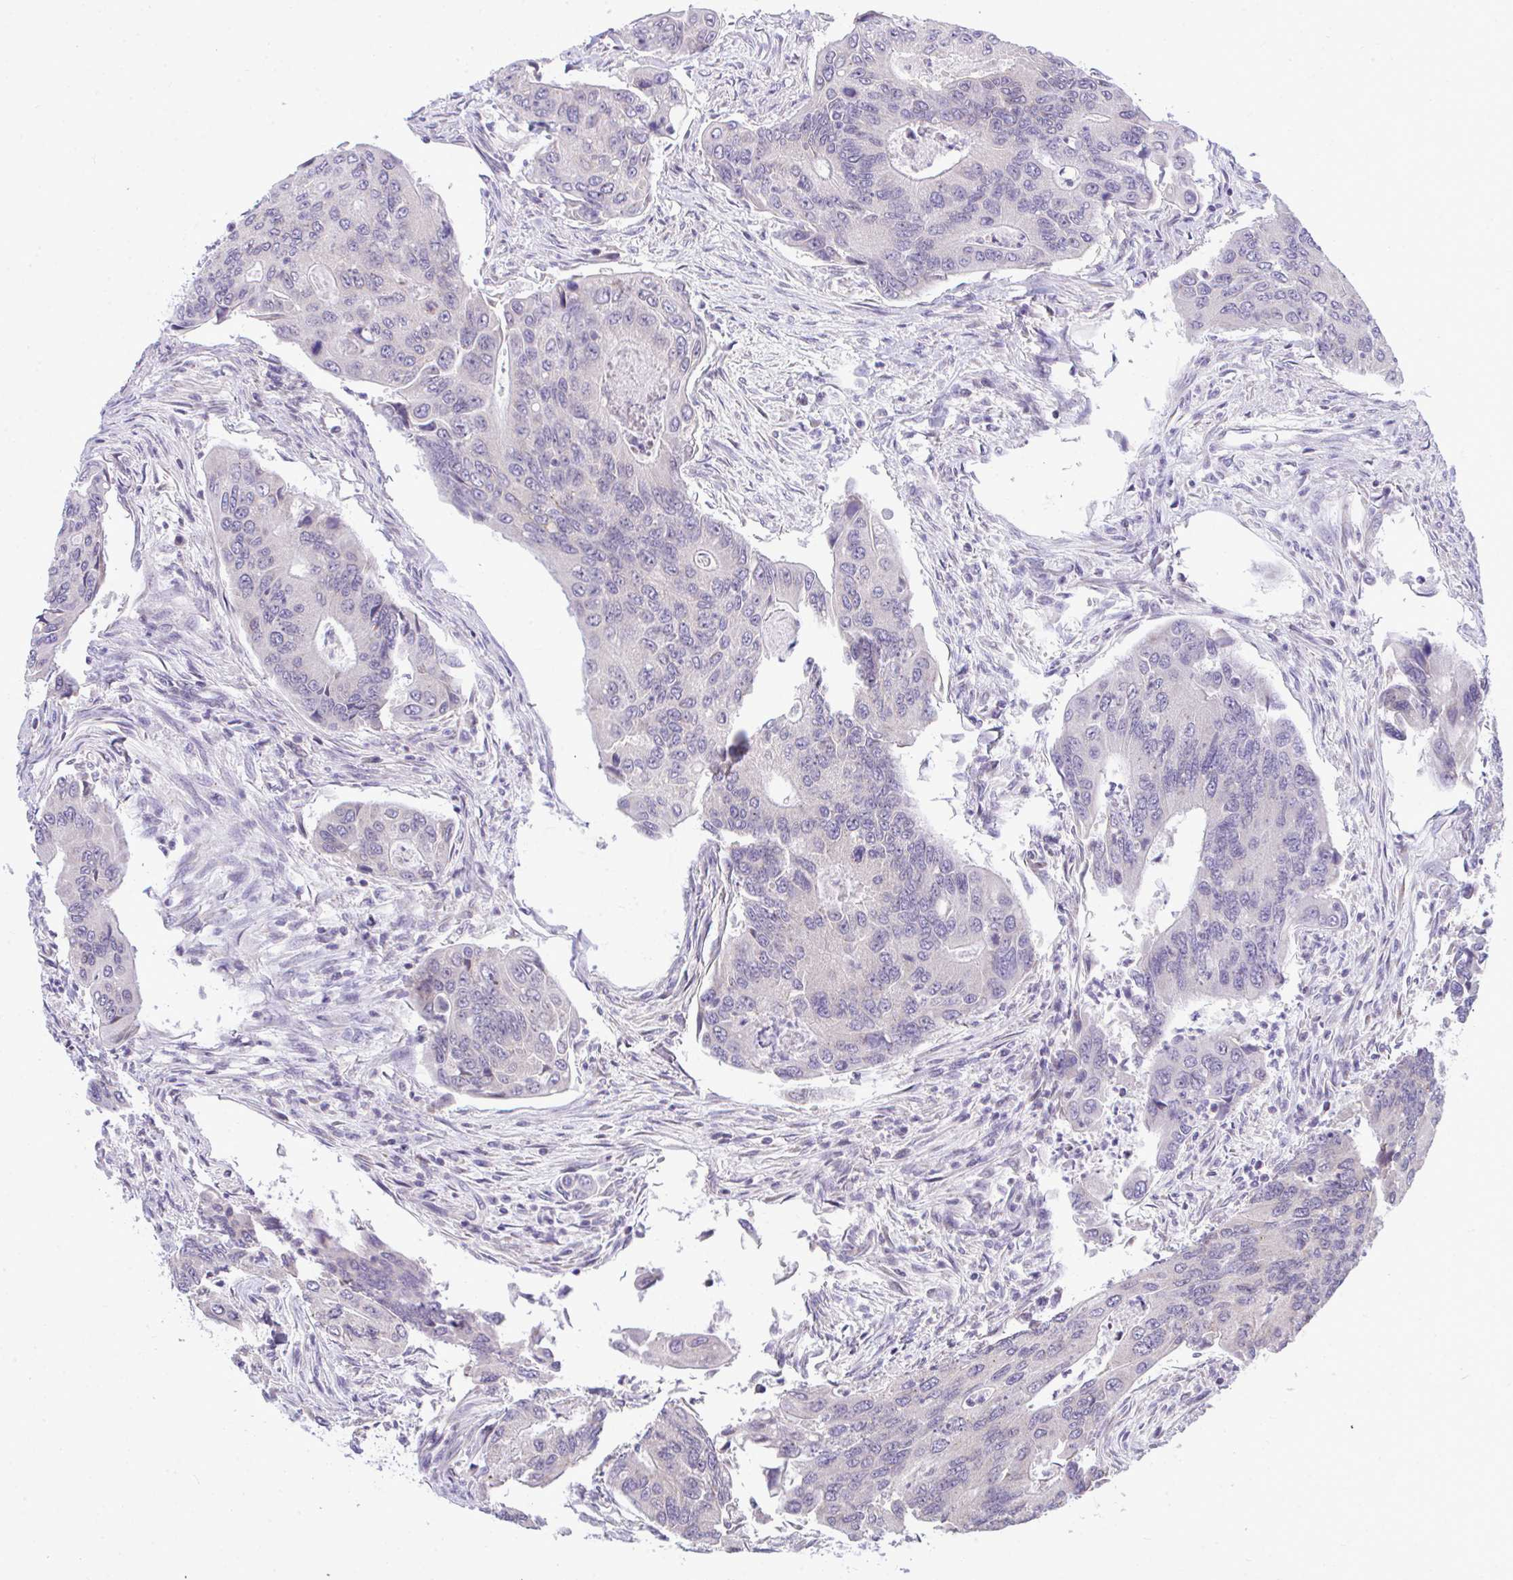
{"staining": {"intensity": "negative", "quantity": "none", "location": "none"}, "tissue": "colorectal cancer", "cell_type": "Tumor cells", "image_type": "cancer", "snomed": [{"axis": "morphology", "description": "Adenocarcinoma, NOS"}, {"axis": "topography", "description": "Colon"}], "caption": "The image reveals no staining of tumor cells in colorectal cancer (adenocarcinoma). (DAB (3,3'-diaminobenzidine) immunohistochemistry (IHC), high magnification).", "gene": "PIGK", "patient": {"sex": "female", "age": 67}}